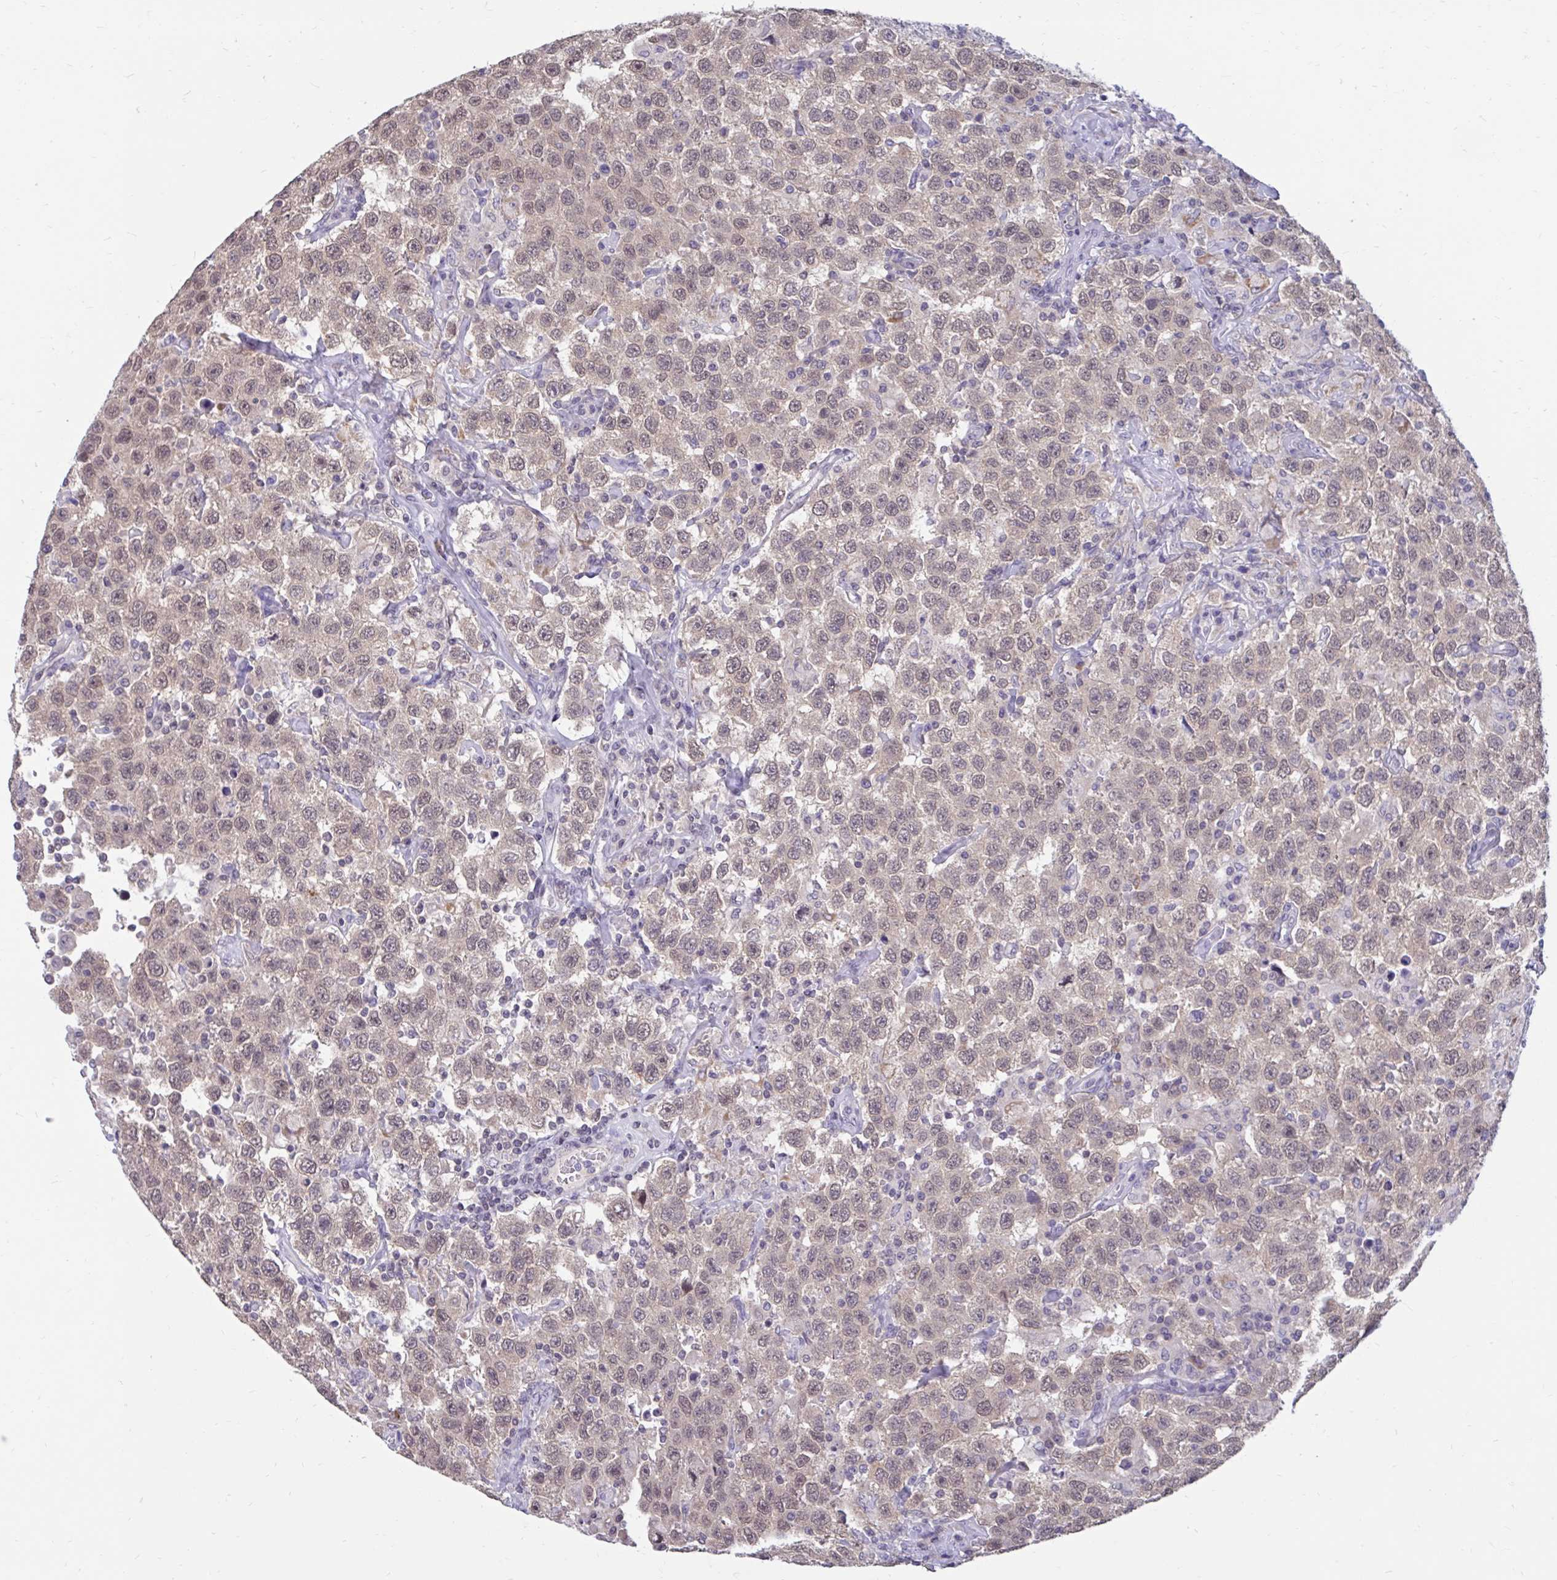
{"staining": {"intensity": "weak", "quantity": ">75%", "location": "nuclear"}, "tissue": "testis cancer", "cell_type": "Tumor cells", "image_type": "cancer", "snomed": [{"axis": "morphology", "description": "Seminoma, NOS"}, {"axis": "topography", "description": "Testis"}], "caption": "DAB immunohistochemical staining of human seminoma (testis) demonstrates weak nuclear protein expression in about >75% of tumor cells. (Stains: DAB (3,3'-diaminobenzidine) in brown, nuclei in blue, Microscopy: brightfield microscopy at high magnification).", "gene": "ARPP19", "patient": {"sex": "male", "age": 41}}